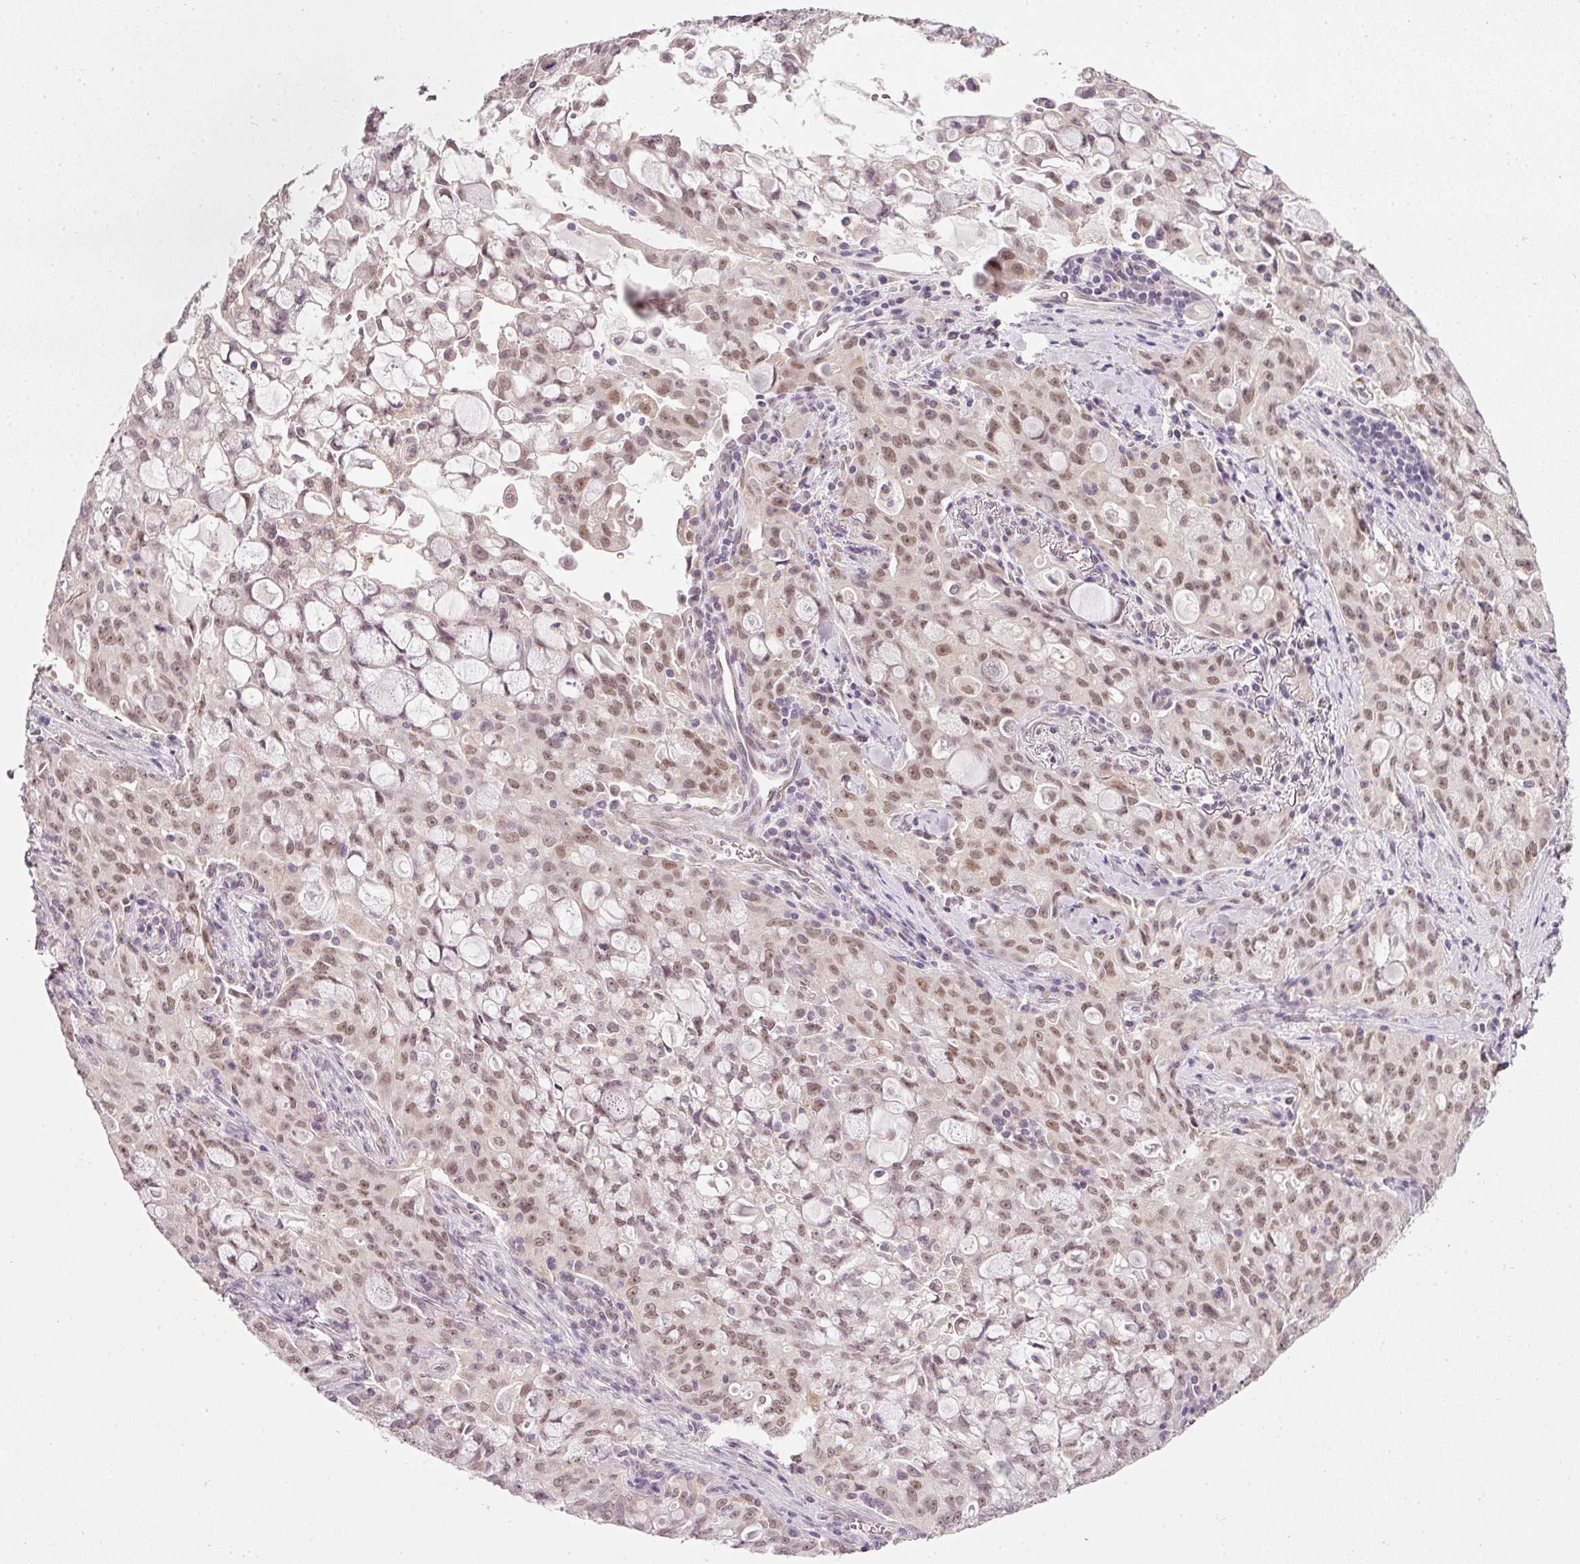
{"staining": {"intensity": "moderate", "quantity": ">75%", "location": "nuclear"}, "tissue": "lung cancer", "cell_type": "Tumor cells", "image_type": "cancer", "snomed": [{"axis": "morphology", "description": "Adenocarcinoma, NOS"}, {"axis": "topography", "description": "Lung"}], "caption": "A medium amount of moderate nuclear expression is seen in about >75% of tumor cells in lung cancer tissue.", "gene": "FSTL3", "patient": {"sex": "female", "age": 44}}